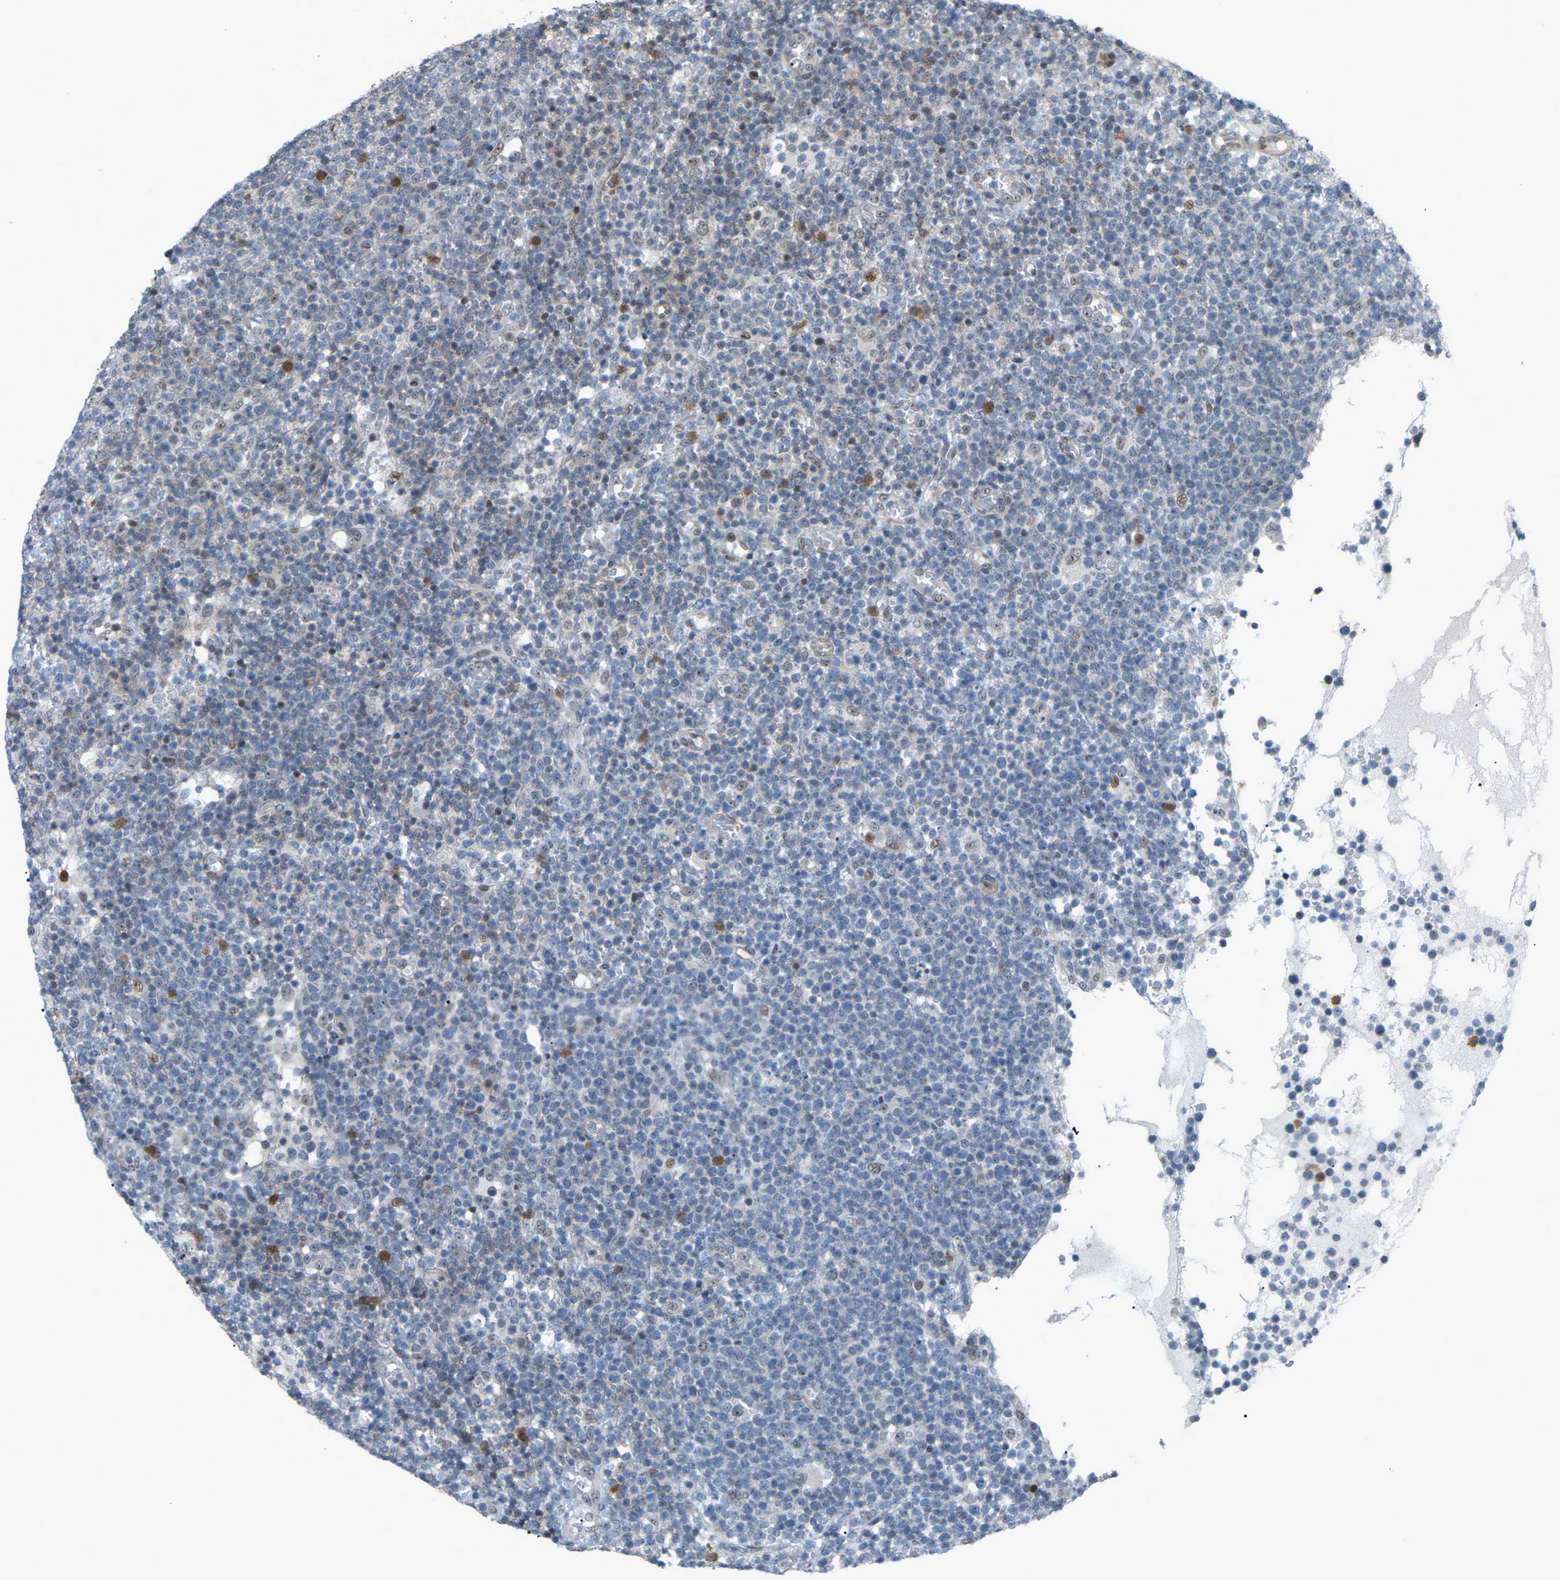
{"staining": {"intensity": "negative", "quantity": "none", "location": "none"}, "tissue": "lymphoma", "cell_type": "Tumor cells", "image_type": "cancer", "snomed": [{"axis": "morphology", "description": "Malignant lymphoma, non-Hodgkin's type, High grade"}, {"axis": "topography", "description": "Lymph node"}], "caption": "Tumor cells are negative for brown protein staining in malignant lymphoma, non-Hodgkin's type (high-grade). (DAB (3,3'-diaminobenzidine) immunohistochemistry (IHC) with hematoxylin counter stain).", "gene": "CROT", "patient": {"sex": "male", "age": 61}}